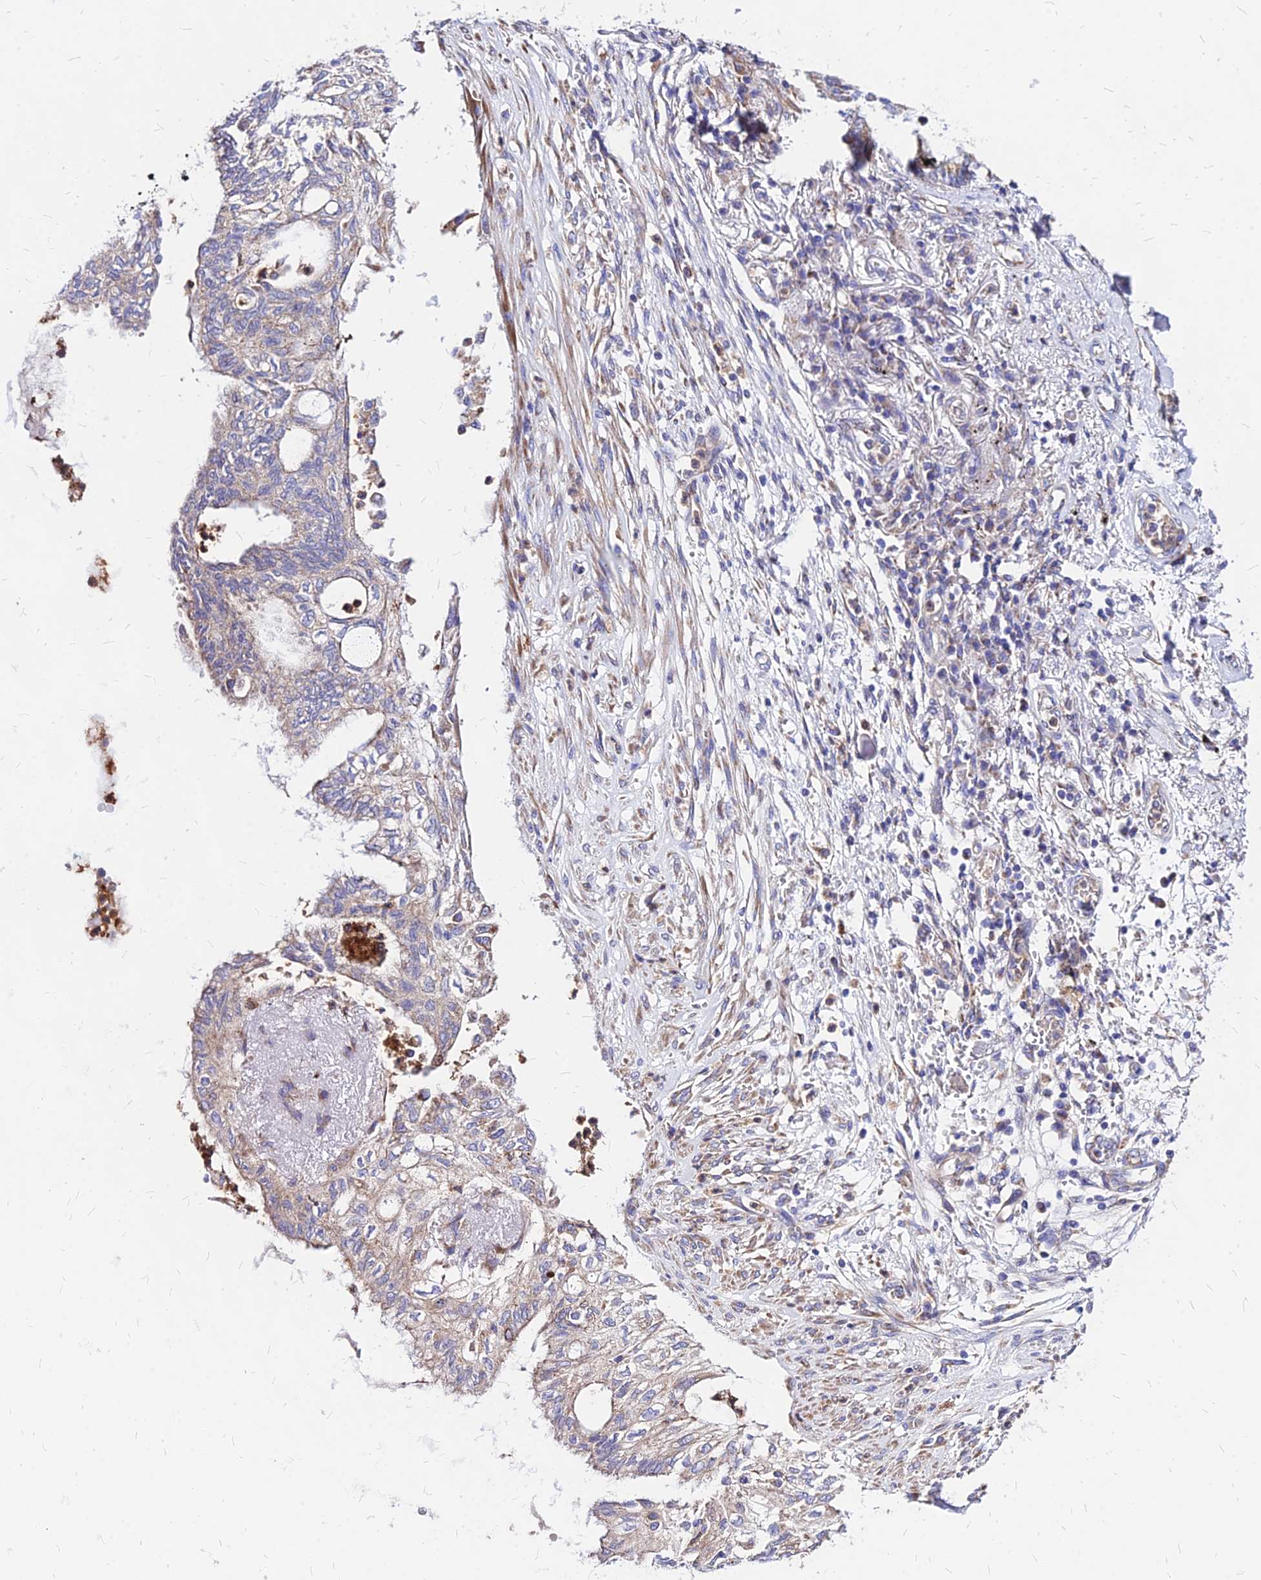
{"staining": {"intensity": "weak", "quantity": "<25%", "location": "cytoplasmic/membranous"}, "tissue": "lung cancer", "cell_type": "Tumor cells", "image_type": "cancer", "snomed": [{"axis": "morphology", "description": "Adenocarcinoma, NOS"}, {"axis": "topography", "description": "Lung"}], "caption": "Lung cancer was stained to show a protein in brown. There is no significant staining in tumor cells.", "gene": "MRPL3", "patient": {"sex": "female", "age": 70}}